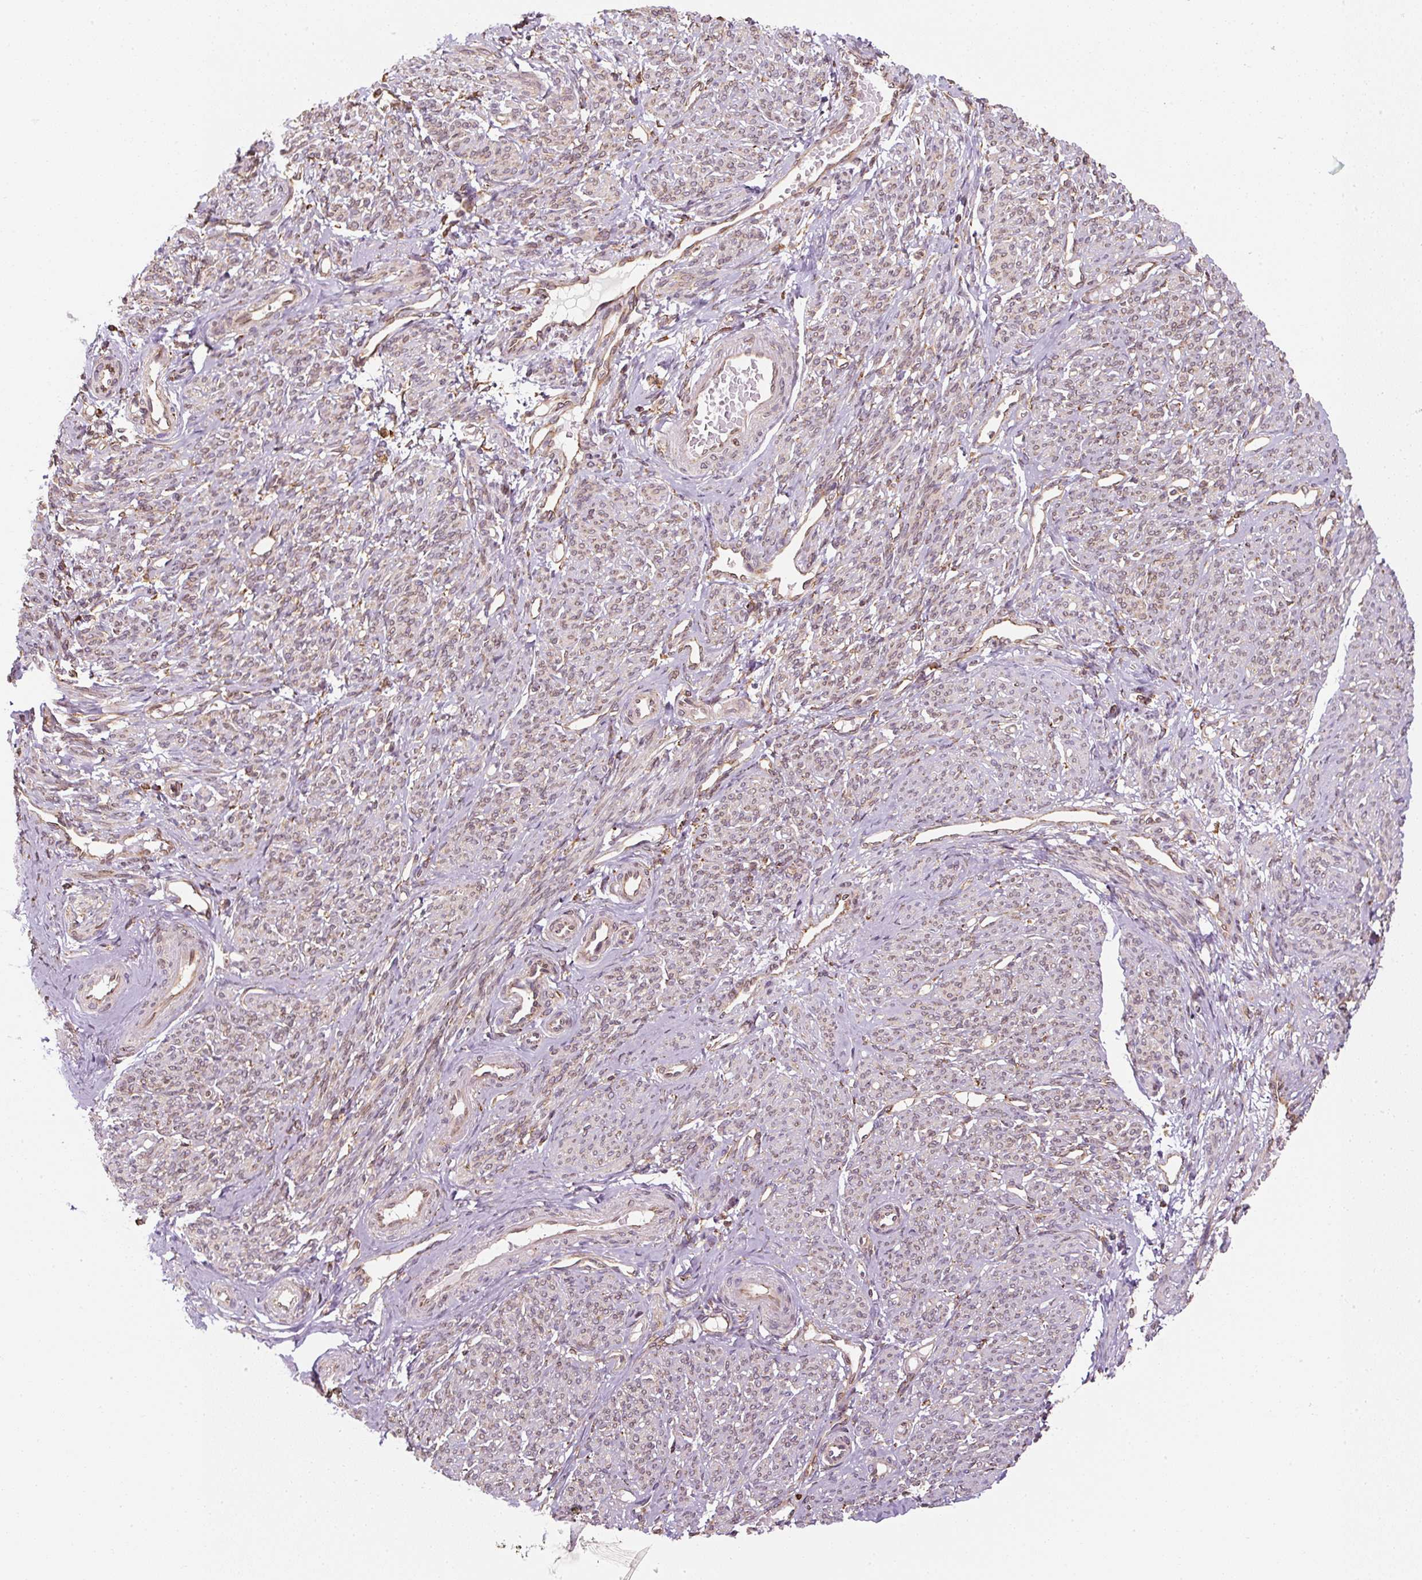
{"staining": {"intensity": "weak", "quantity": "25%-75%", "location": "cytoplasmic/membranous"}, "tissue": "smooth muscle", "cell_type": "Smooth muscle cells", "image_type": "normal", "snomed": [{"axis": "morphology", "description": "Normal tissue, NOS"}, {"axis": "topography", "description": "Smooth muscle"}], "caption": "Immunohistochemical staining of normal human smooth muscle exhibits weak cytoplasmic/membranous protein staining in approximately 25%-75% of smooth muscle cells.", "gene": "PRKCSH", "patient": {"sex": "female", "age": 65}}